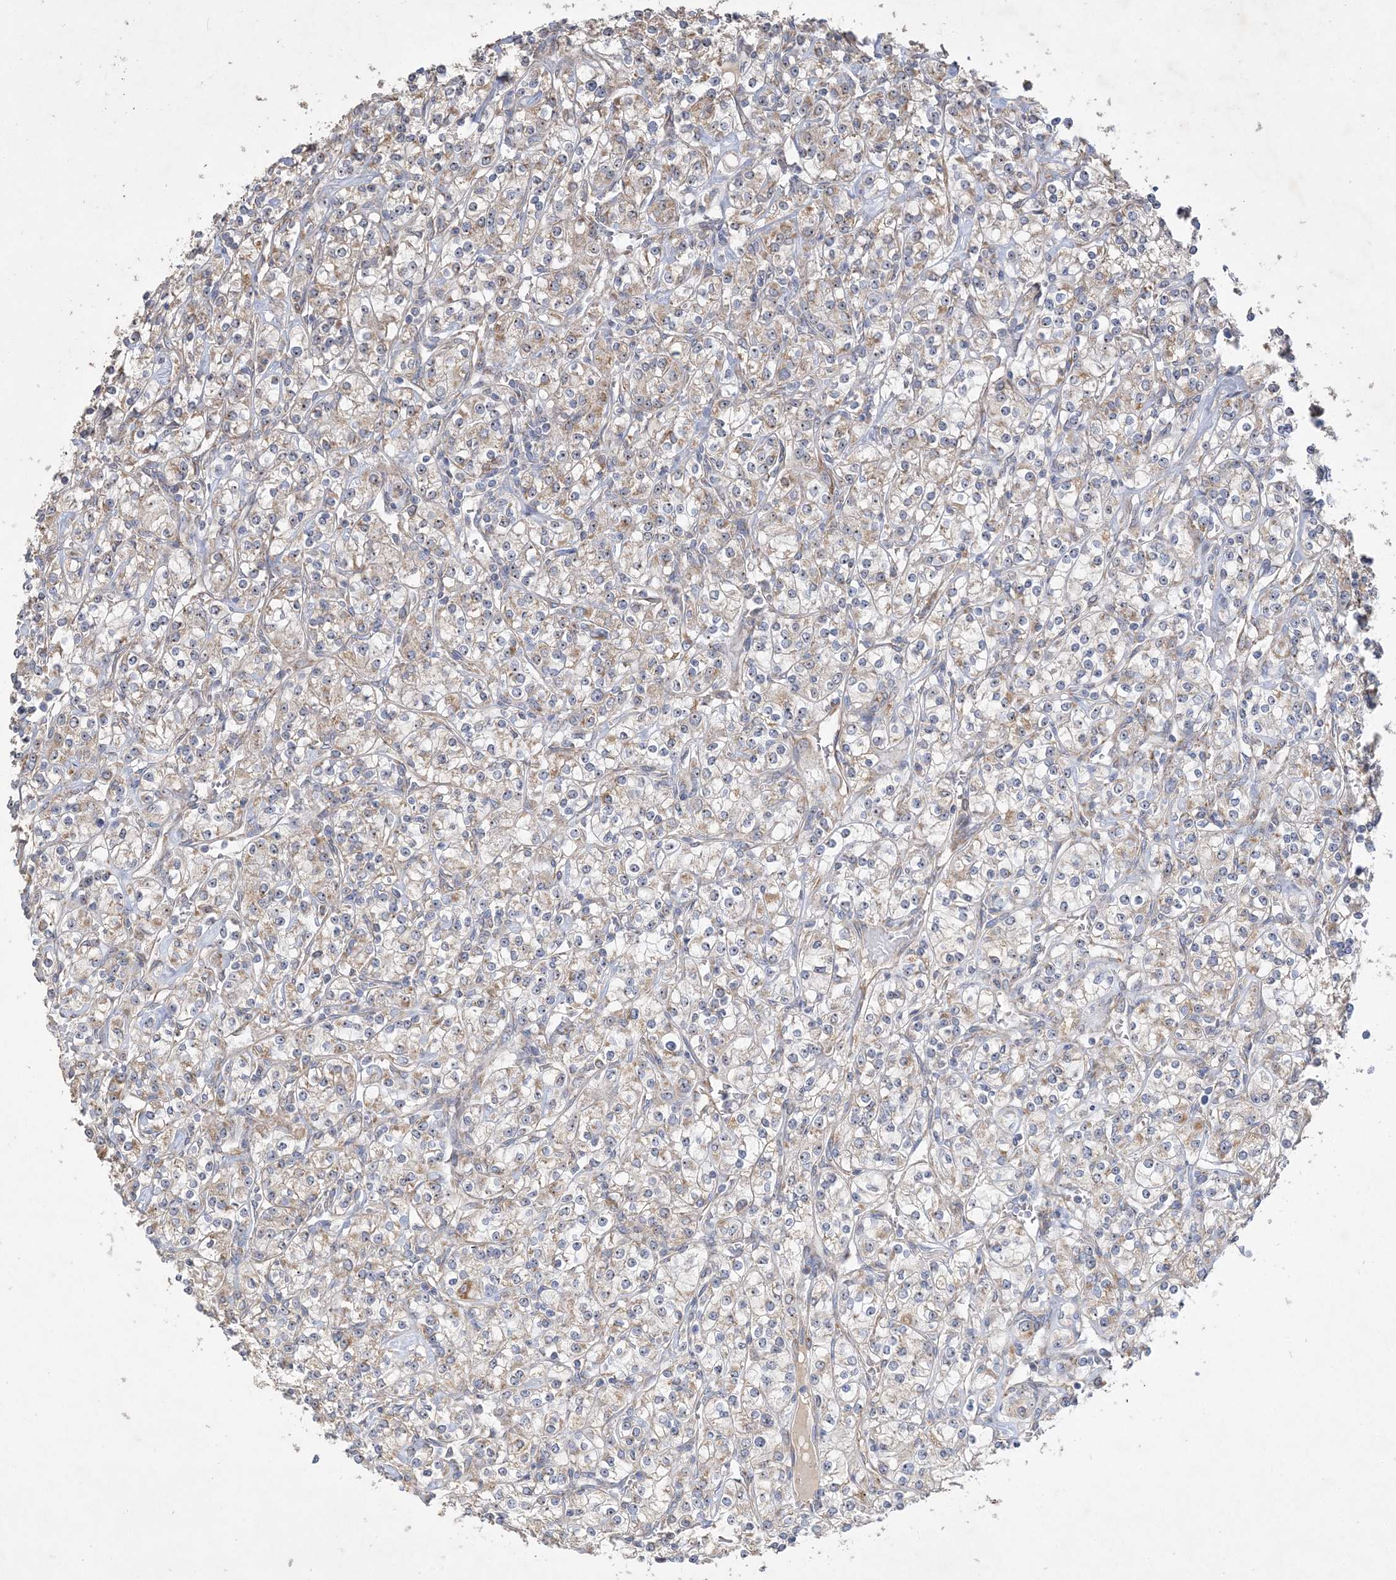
{"staining": {"intensity": "weak", "quantity": "25%-75%", "location": "cytoplasmic/membranous"}, "tissue": "renal cancer", "cell_type": "Tumor cells", "image_type": "cancer", "snomed": [{"axis": "morphology", "description": "Adenocarcinoma, NOS"}, {"axis": "topography", "description": "Kidney"}], "caption": "A brown stain highlights weak cytoplasmic/membranous expression of a protein in human renal adenocarcinoma tumor cells.", "gene": "FEZ2", "patient": {"sex": "male", "age": 77}}